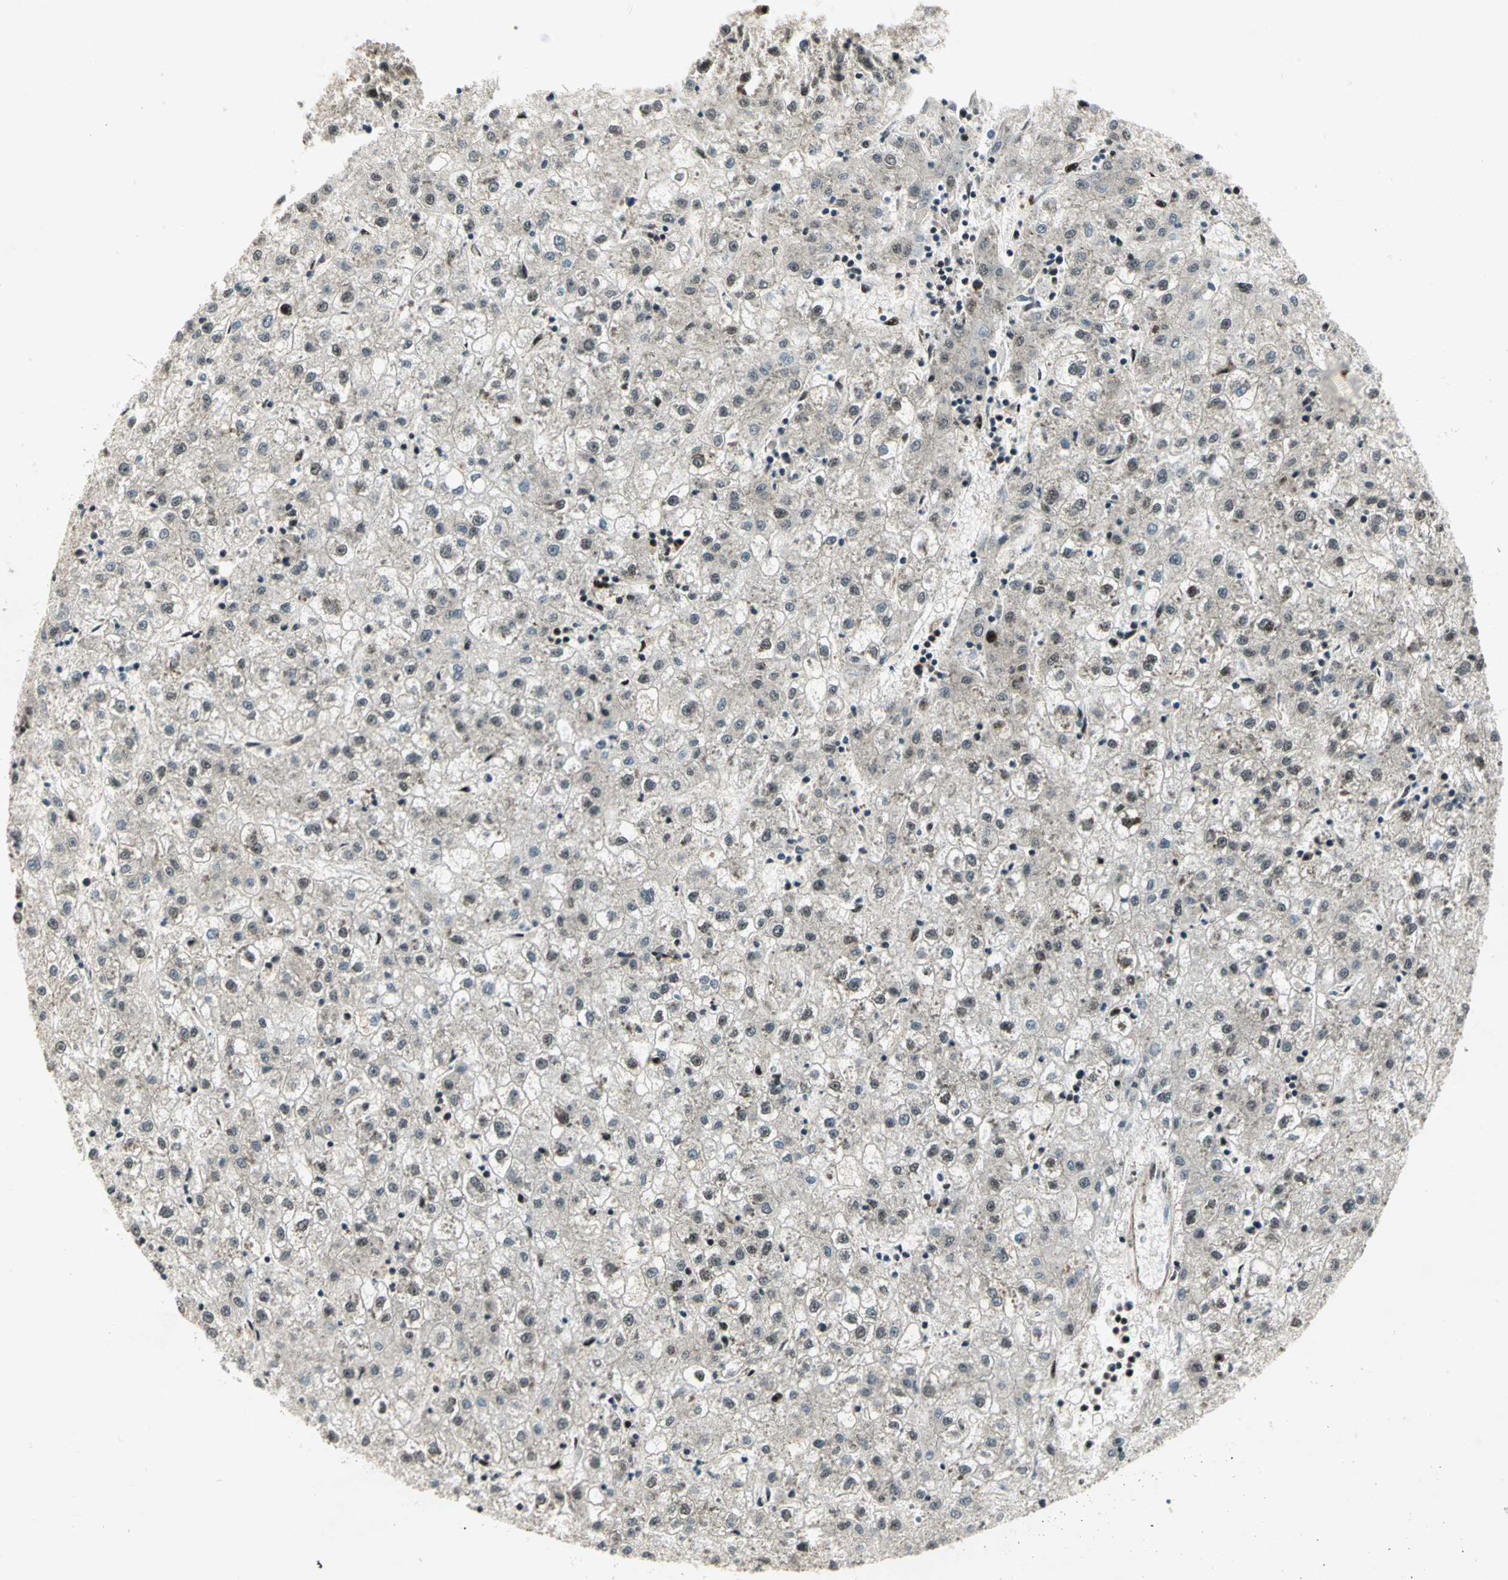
{"staining": {"intensity": "moderate", "quantity": "25%-75%", "location": "cytoplasmic/membranous,nuclear"}, "tissue": "liver cancer", "cell_type": "Tumor cells", "image_type": "cancer", "snomed": [{"axis": "morphology", "description": "Carcinoma, Hepatocellular, NOS"}, {"axis": "topography", "description": "Liver"}], "caption": "About 25%-75% of tumor cells in liver cancer demonstrate moderate cytoplasmic/membranous and nuclear protein staining as visualized by brown immunohistochemical staining.", "gene": "COPS5", "patient": {"sex": "male", "age": 72}}